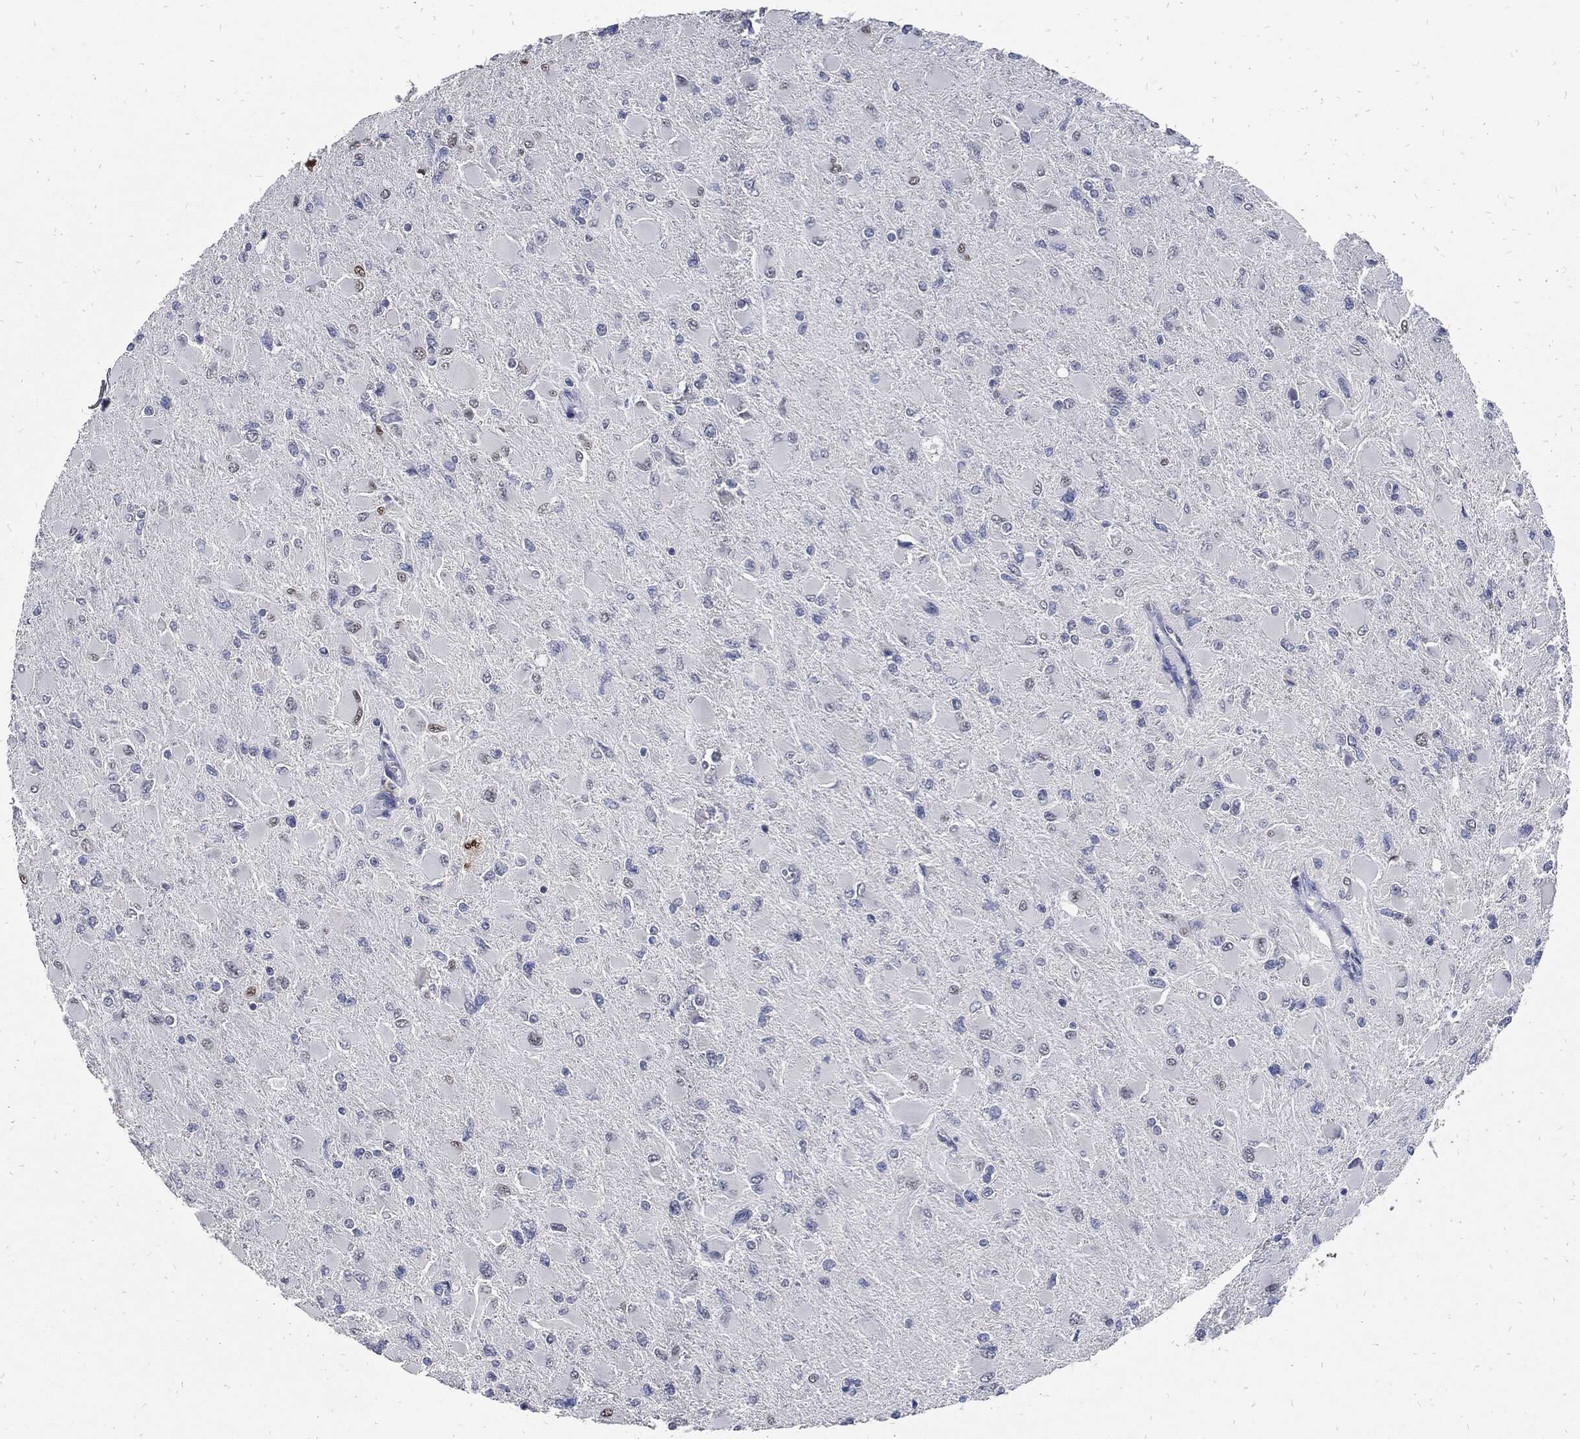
{"staining": {"intensity": "negative", "quantity": "none", "location": "none"}, "tissue": "glioma", "cell_type": "Tumor cells", "image_type": "cancer", "snomed": [{"axis": "morphology", "description": "Glioma, malignant, High grade"}, {"axis": "topography", "description": "Cerebral cortex"}], "caption": "A micrograph of human glioma is negative for staining in tumor cells.", "gene": "JUN", "patient": {"sex": "female", "age": 36}}